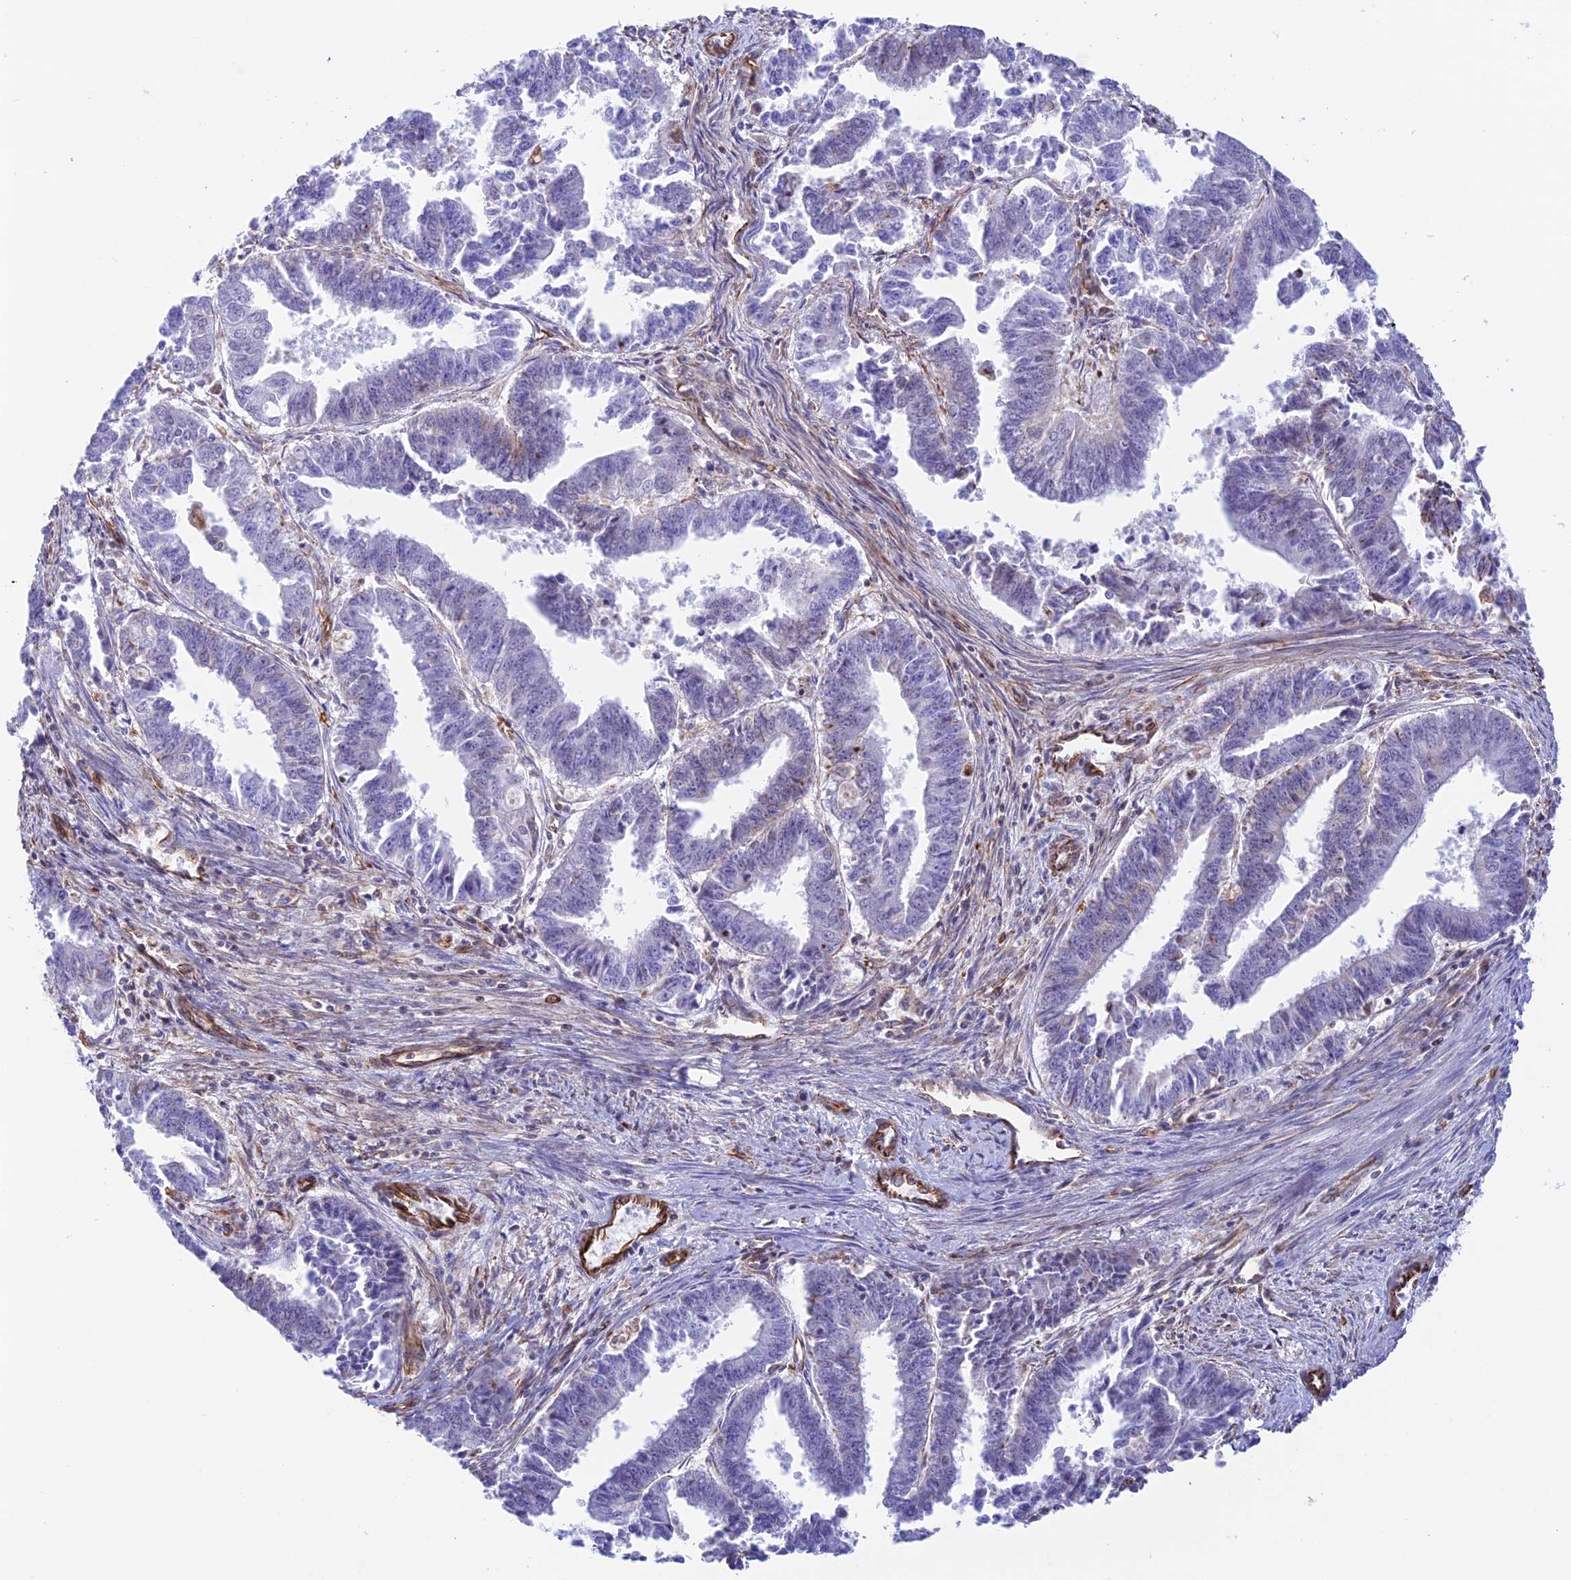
{"staining": {"intensity": "negative", "quantity": "none", "location": "none"}, "tissue": "endometrial cancer", "cell_type": "Tumor cells", "image_type": "cancer", "snomed": [{"axis": "morphology", "description": "Adenocarcinoma, NOS"}, {"axis": "topography", "description": "Endometrium"}], "caption": "High magnification brightfield microscopy of endometrial adenocarcinoma stained with DAB (brown) and counterstained with hematoxylin (blue): tumor cells show no significant expression.", "gene": "ZNF652", "patient": {"sex": "female", "age": 73}}